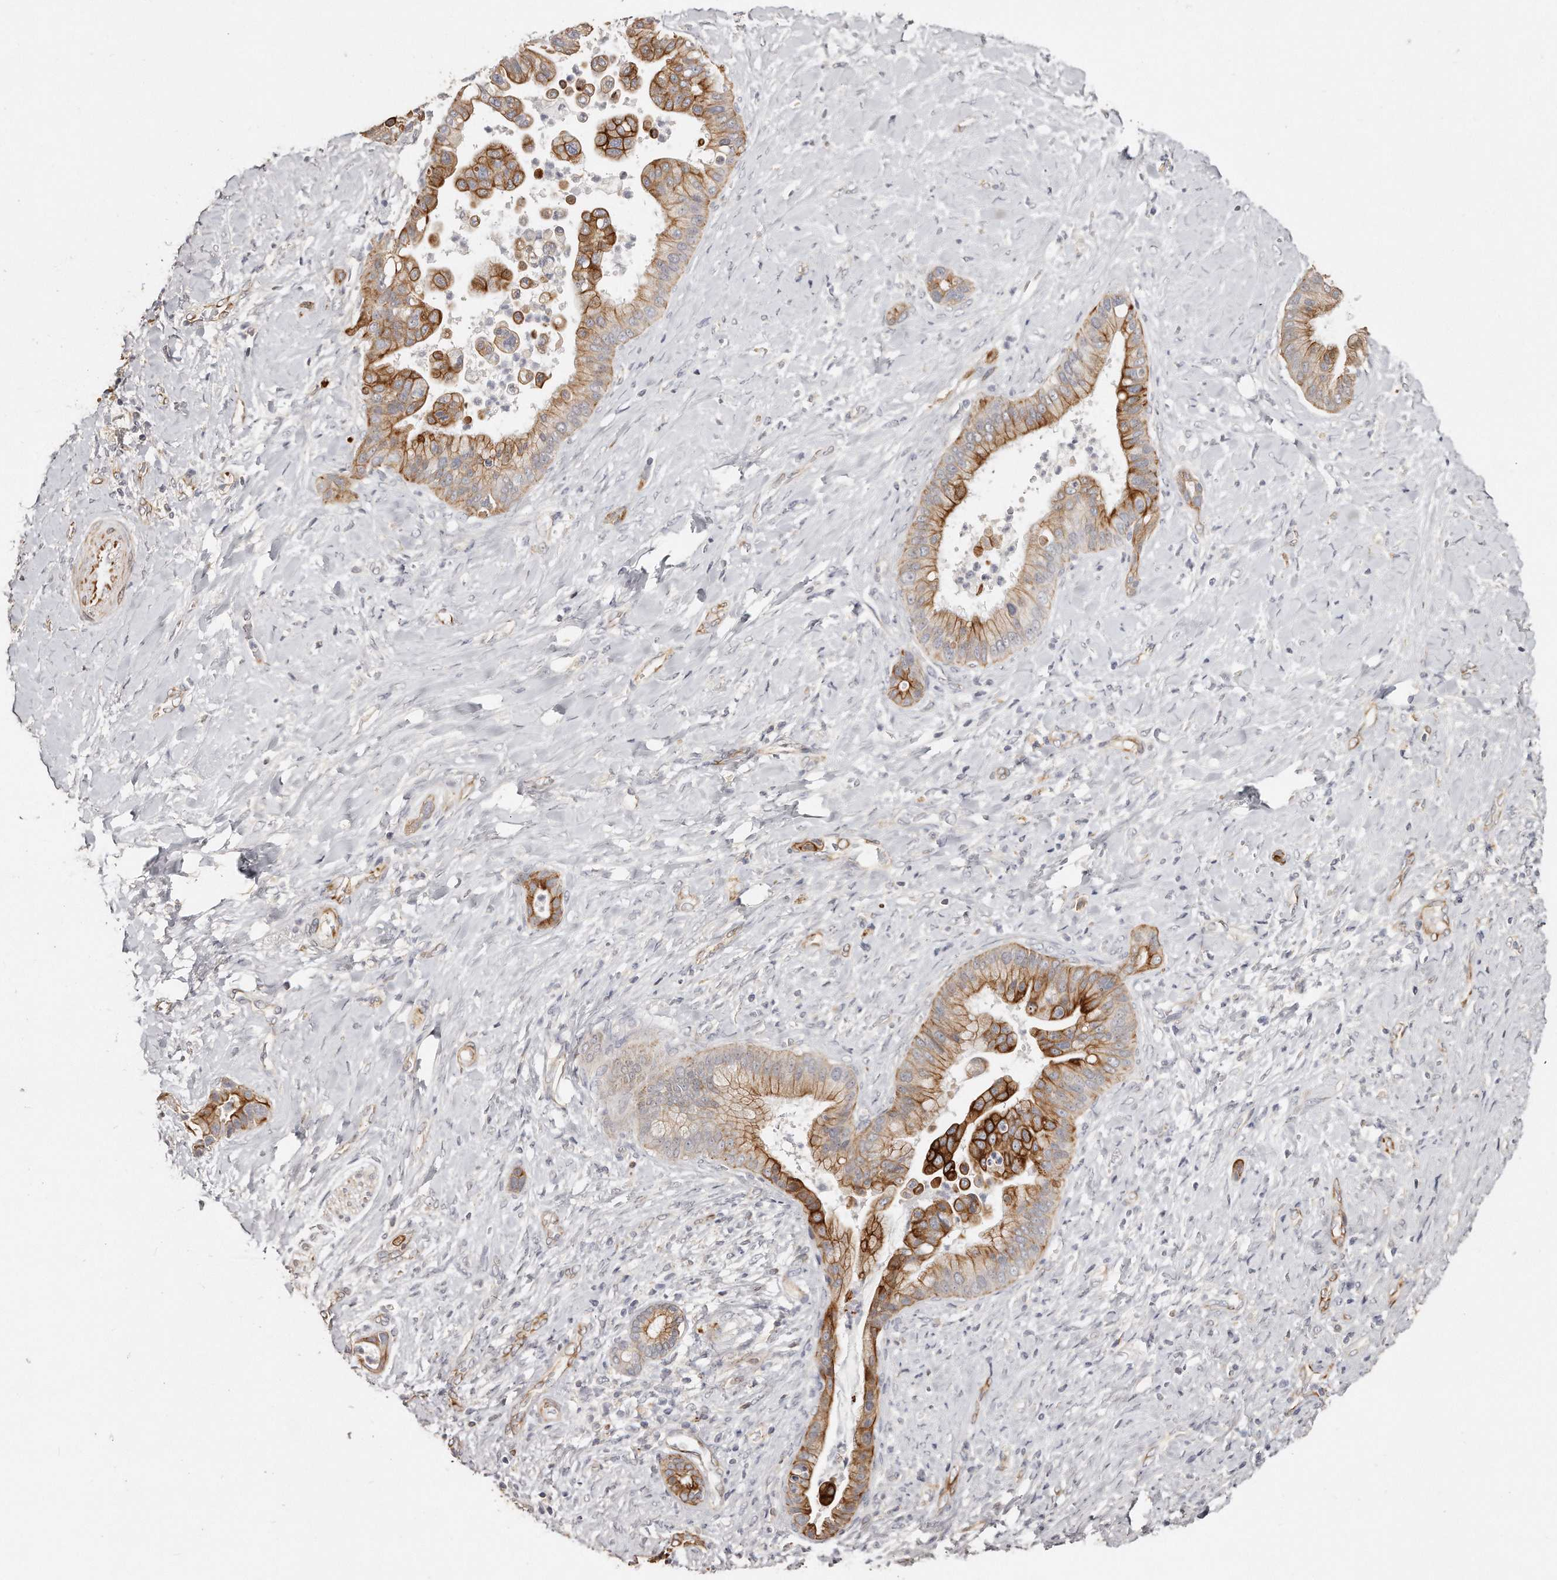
{"staining": {"intensity": "strong", "quantity": ">75%", "location": "cytoplasmic/membranous"}, "tissue": "liver cancer", "cell_type": "Tumor cells", "image_type": "cancer", "snomed": [{"axis": "morphology", "description": "Cholangiocarcinoma"}, {"axis": "topography", "description": "Liver"}], "caption": "This is a histology image of IHC staining of liver cancer, which shows strong expression in the cytoplasmic/membranous of tumor cells.", "gene": "ZYG11A", "patient": {"sex": "female", "age": 54}}